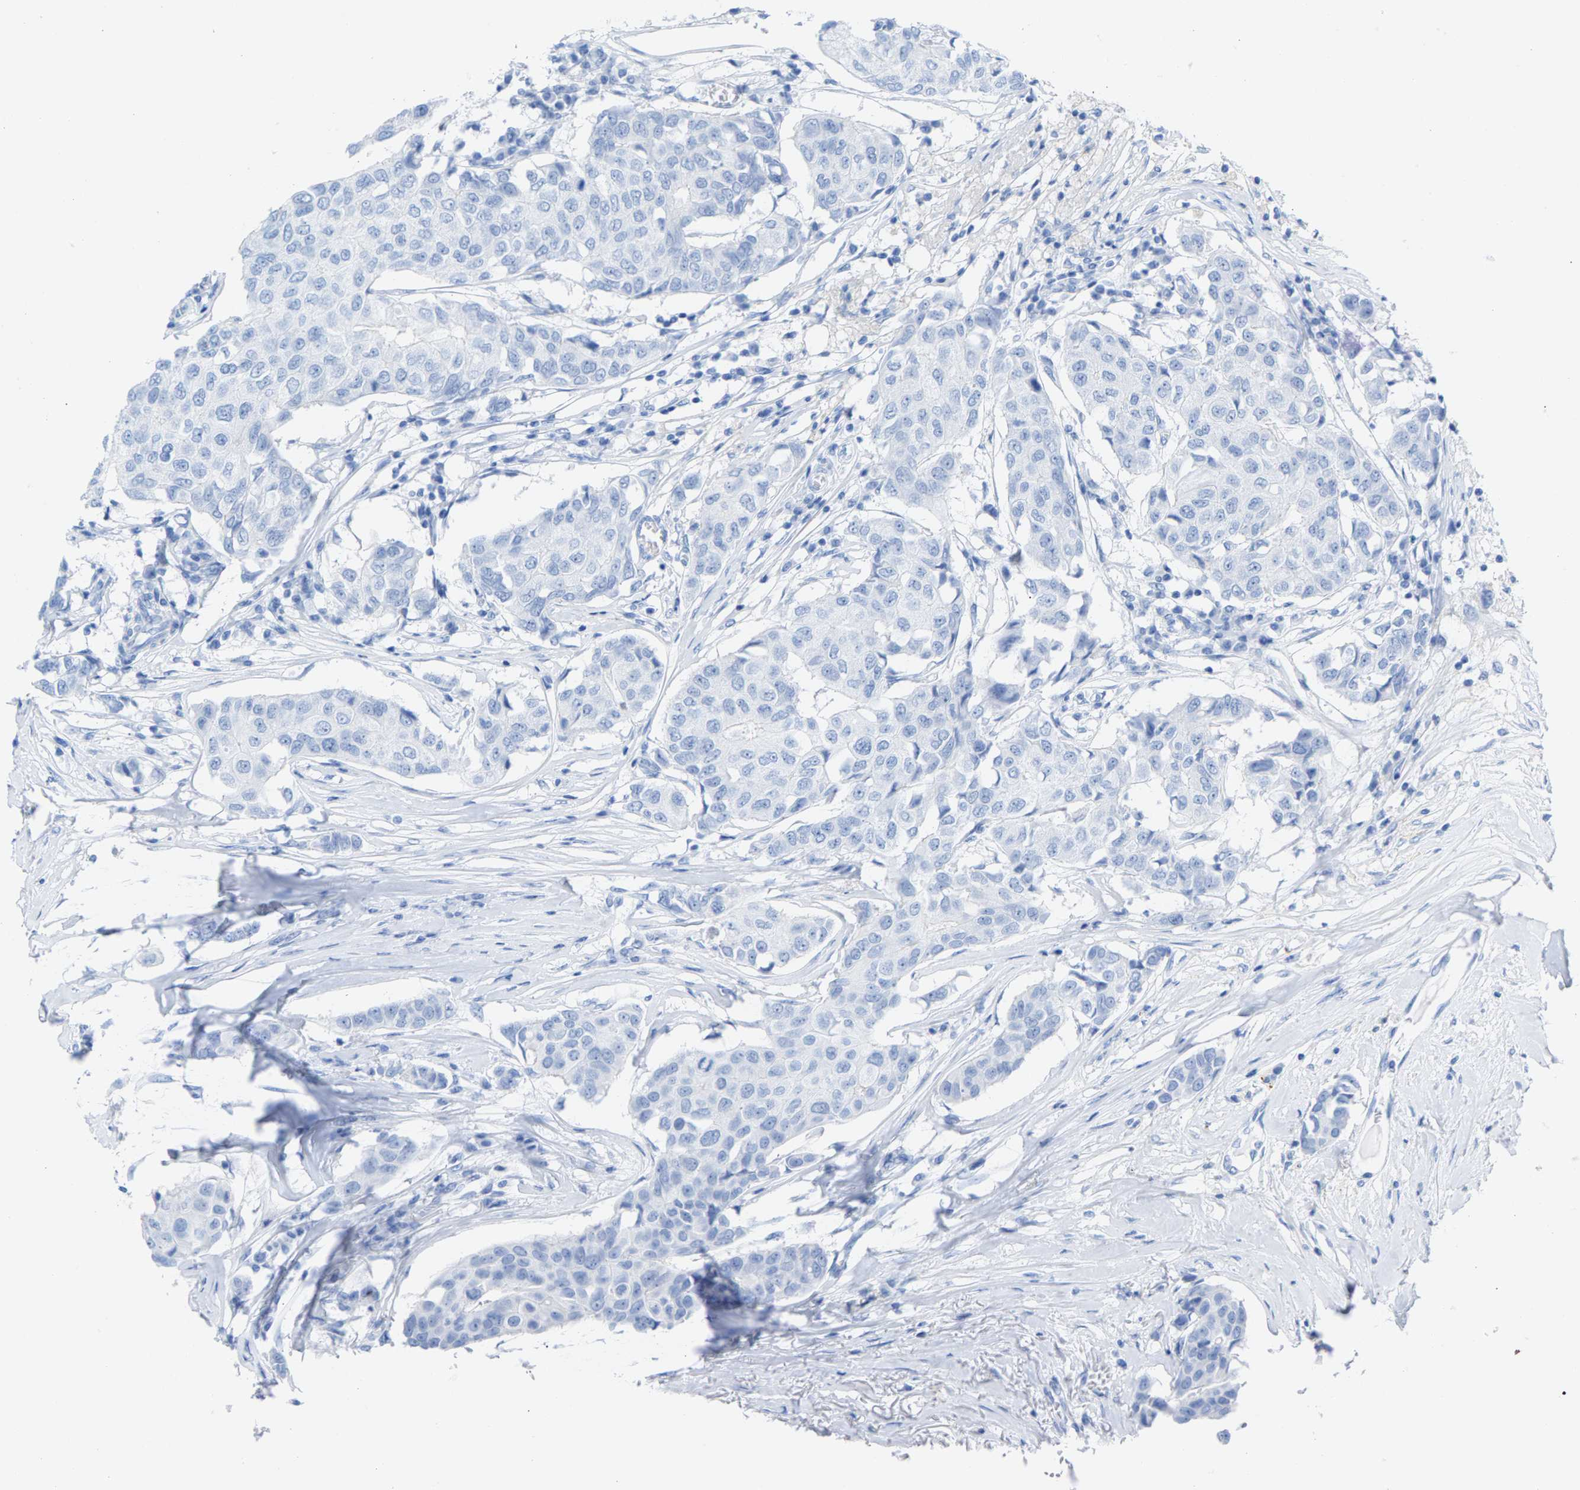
{"staining": {"intensity": "negative", "quantity": "none", "location": "none"}, "tissue": "breast cancer", "cell_type": "Tumor cells", "image_type": "cancer", "snomed": [{"axis": "morphology", "description": "Duct carcinoma"}, {"axis": "topography", "description": "Breast"}], "caption": "Breast cancer (intraductal carcinoma) stained for a protein using IHC demonstrates no expression tumor cells.", "gene": "CPA1", "patient": {"sex": "female", "age": 80}}